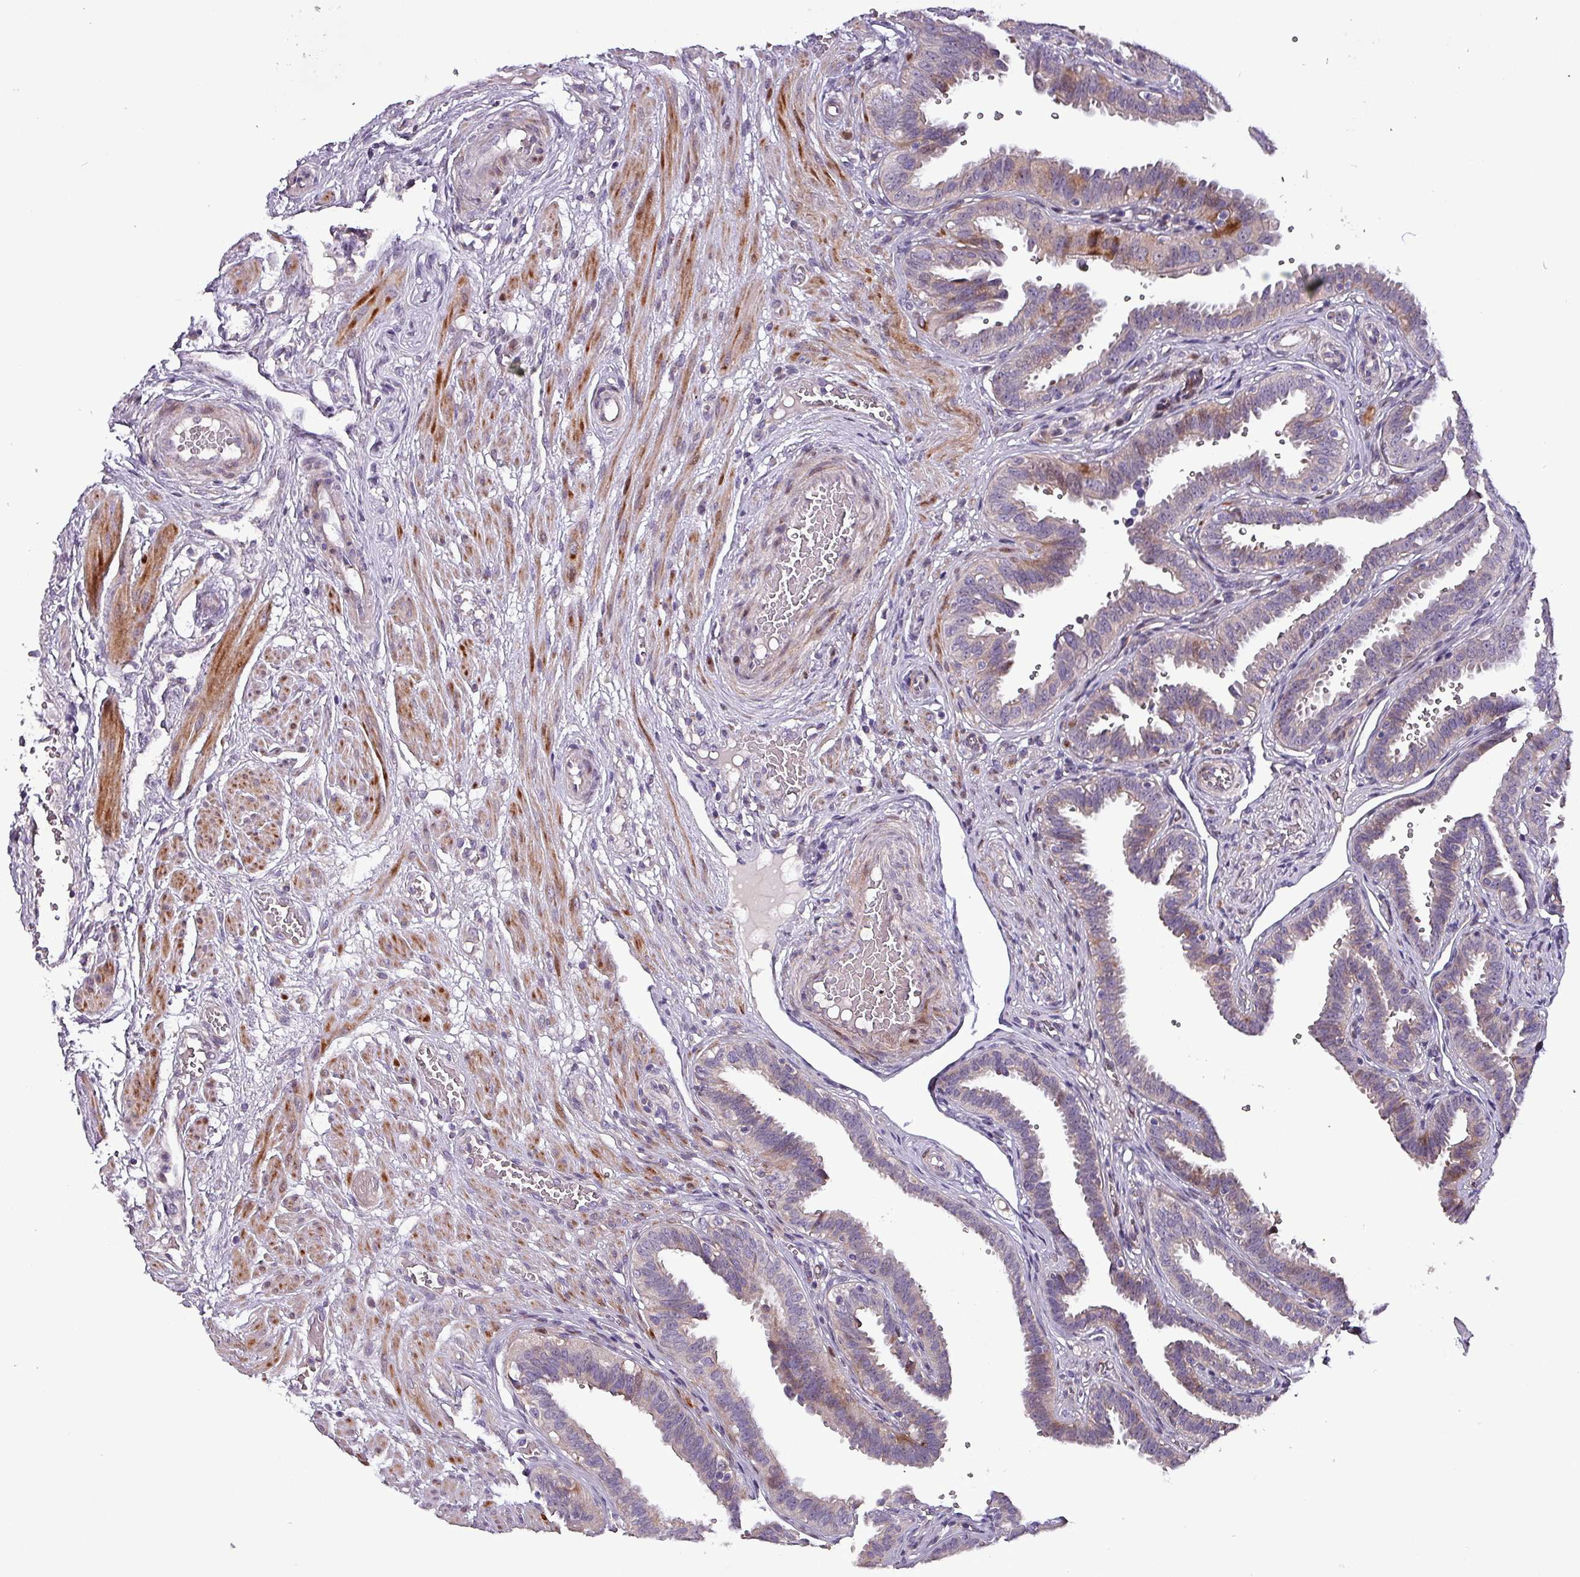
{"staining": {"intensity": "moderate", "quantity": "<25%", "location": "cytoplasmic/membranous,nuclear"}, "tissue": "fallopian tube", "cell_type": "Glandular cells", "image_type": "normal", "snomed": [{"axis": "morphology", "description": "Normal tissue, NOS"}, {"axis": "topography", "description": "Fallopian tube"}], "caption": "Fallopian tube stained with a brown dye reveals moderate cytoplasmic/membranous,nuclear positive positivity in approximately <25% of glandular cells.", "gene": "GRAPL", "patient": {"sex": "female", "age": 37}}